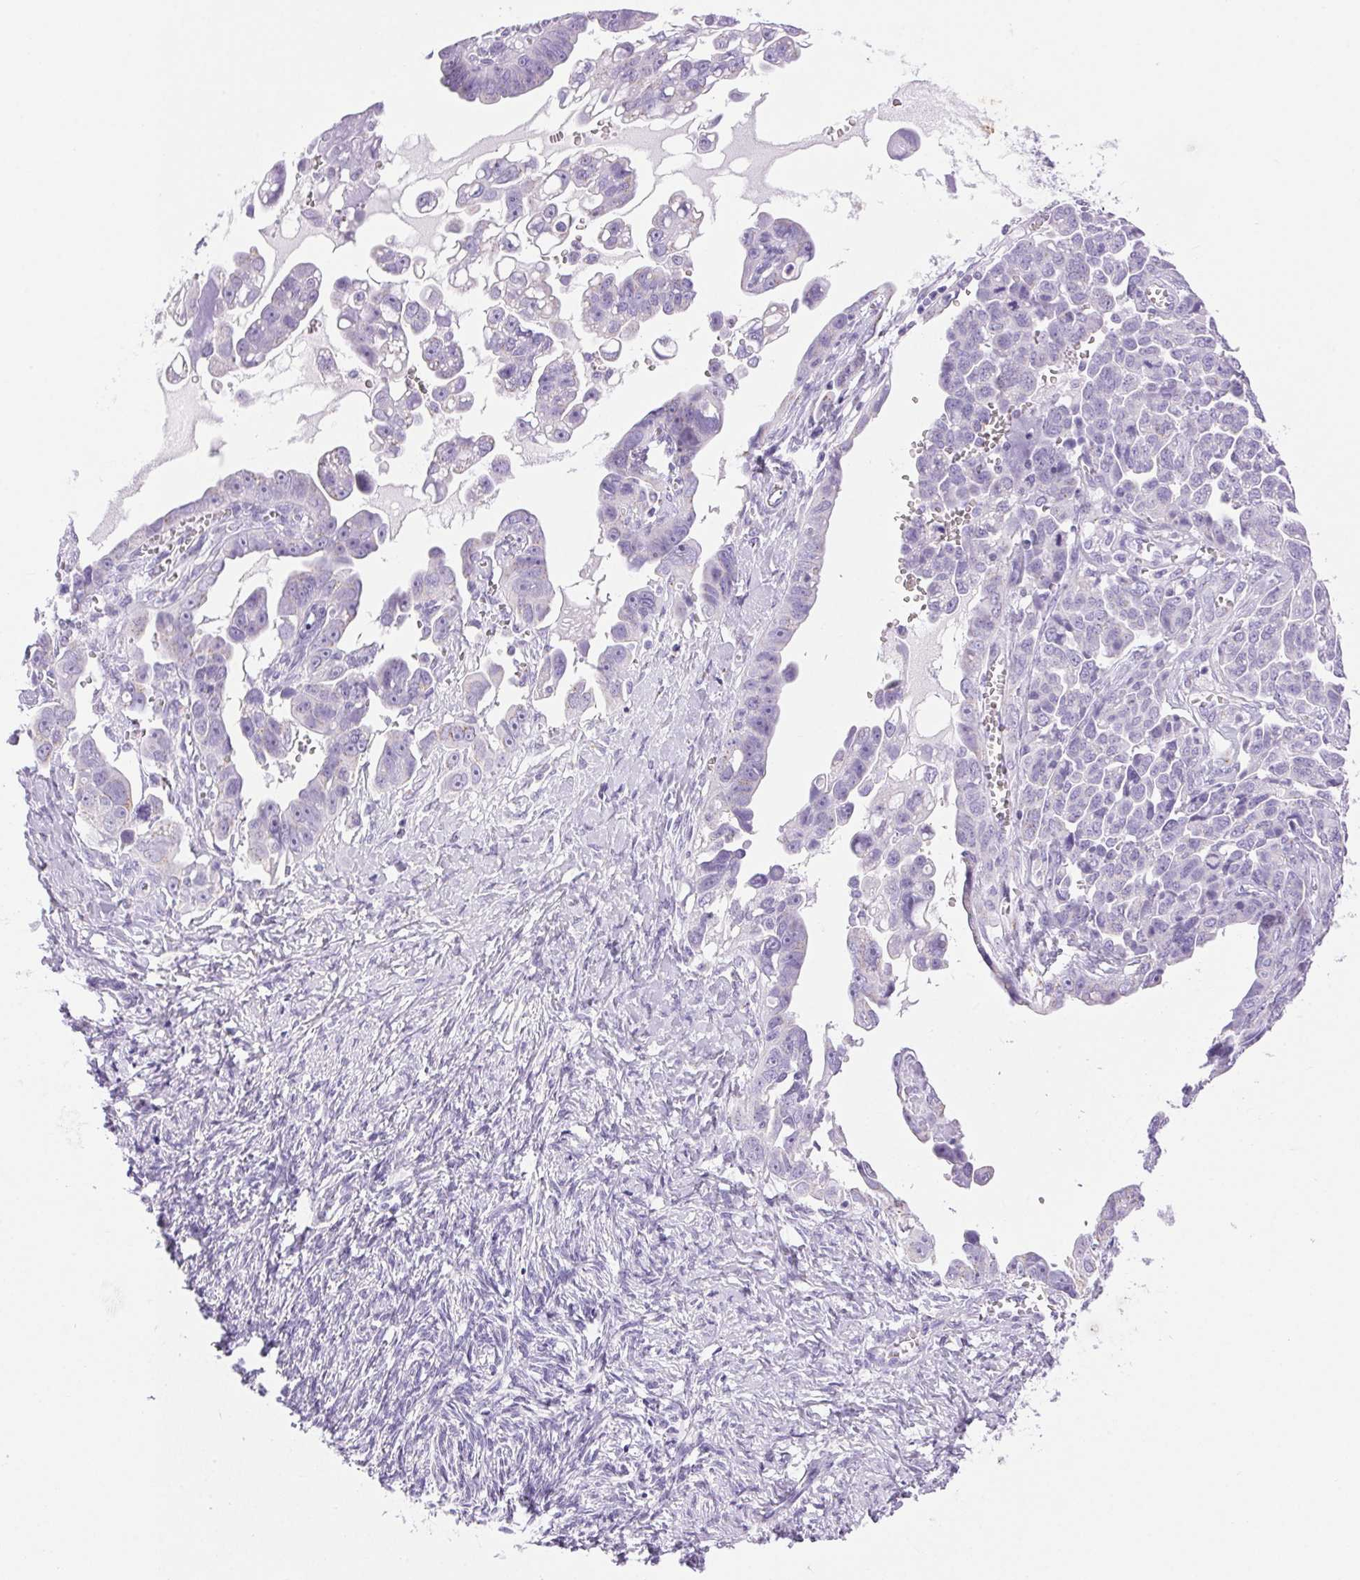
{"staining": {"intensity": "negative", "quantity": "none", "location": "none"}, "tissue": "ovarian cancer", "cell_type": "Tumor cells", "image_type": "cancer", "snomed": [{"axis": "morphology", "description": "Cystadenocarcinoma, serous, NOS"}, {"axis": "topography", "description": "Ovary"}], "caption": "Tumor cells show no significant protein positivity in ovarian serous cystadenocarcinoma. The staining is performed using DAB (3,3'-diaminobenzidine) brown chromogen with nuclei counter-stained in using hematoxylin.", "gene": "SERPINB3", "patient": {"sex": "female", "age": 59}}